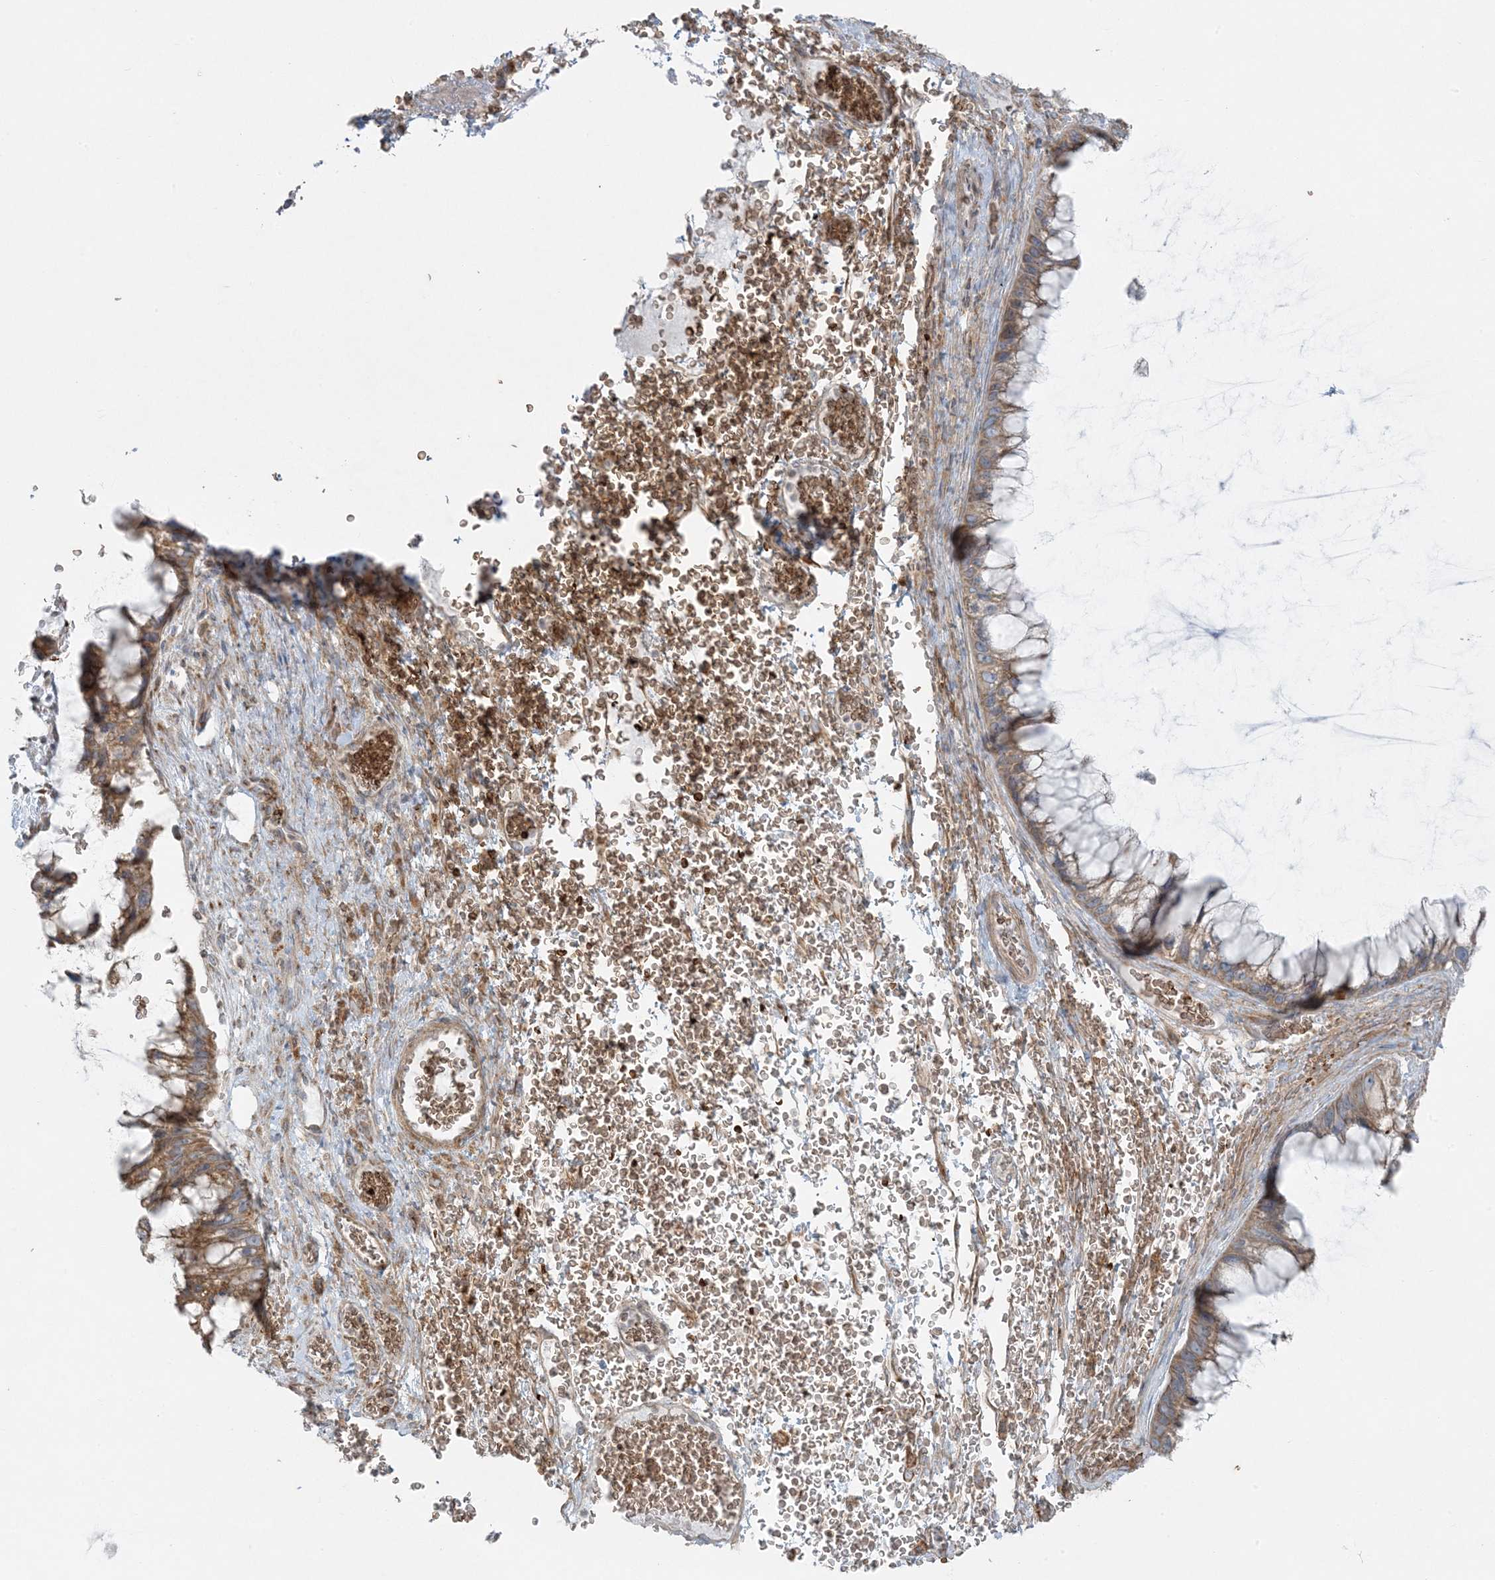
{"staining": {"intensity": "moderate", "quantity": ">75%", "location": "cytoplasmic/membranous"}, "tissue": "ovarian cancer", "cell_type": "Tumor cells", "image_type": "cancer", "snomed": [{"axis": "morphology", "description": "Cystadenocarcinoma, mucinous, NOS"}, {"axis": "topography", "description": "Ovary"}], "caption": "Protein analysis of ovarian cancer tissue shows moderate cytoplasmic/membranous expression in approximately >75% of tumor cells.", "gene": "PIK3R4", "patient": {"sex": "female", "age": 37}}